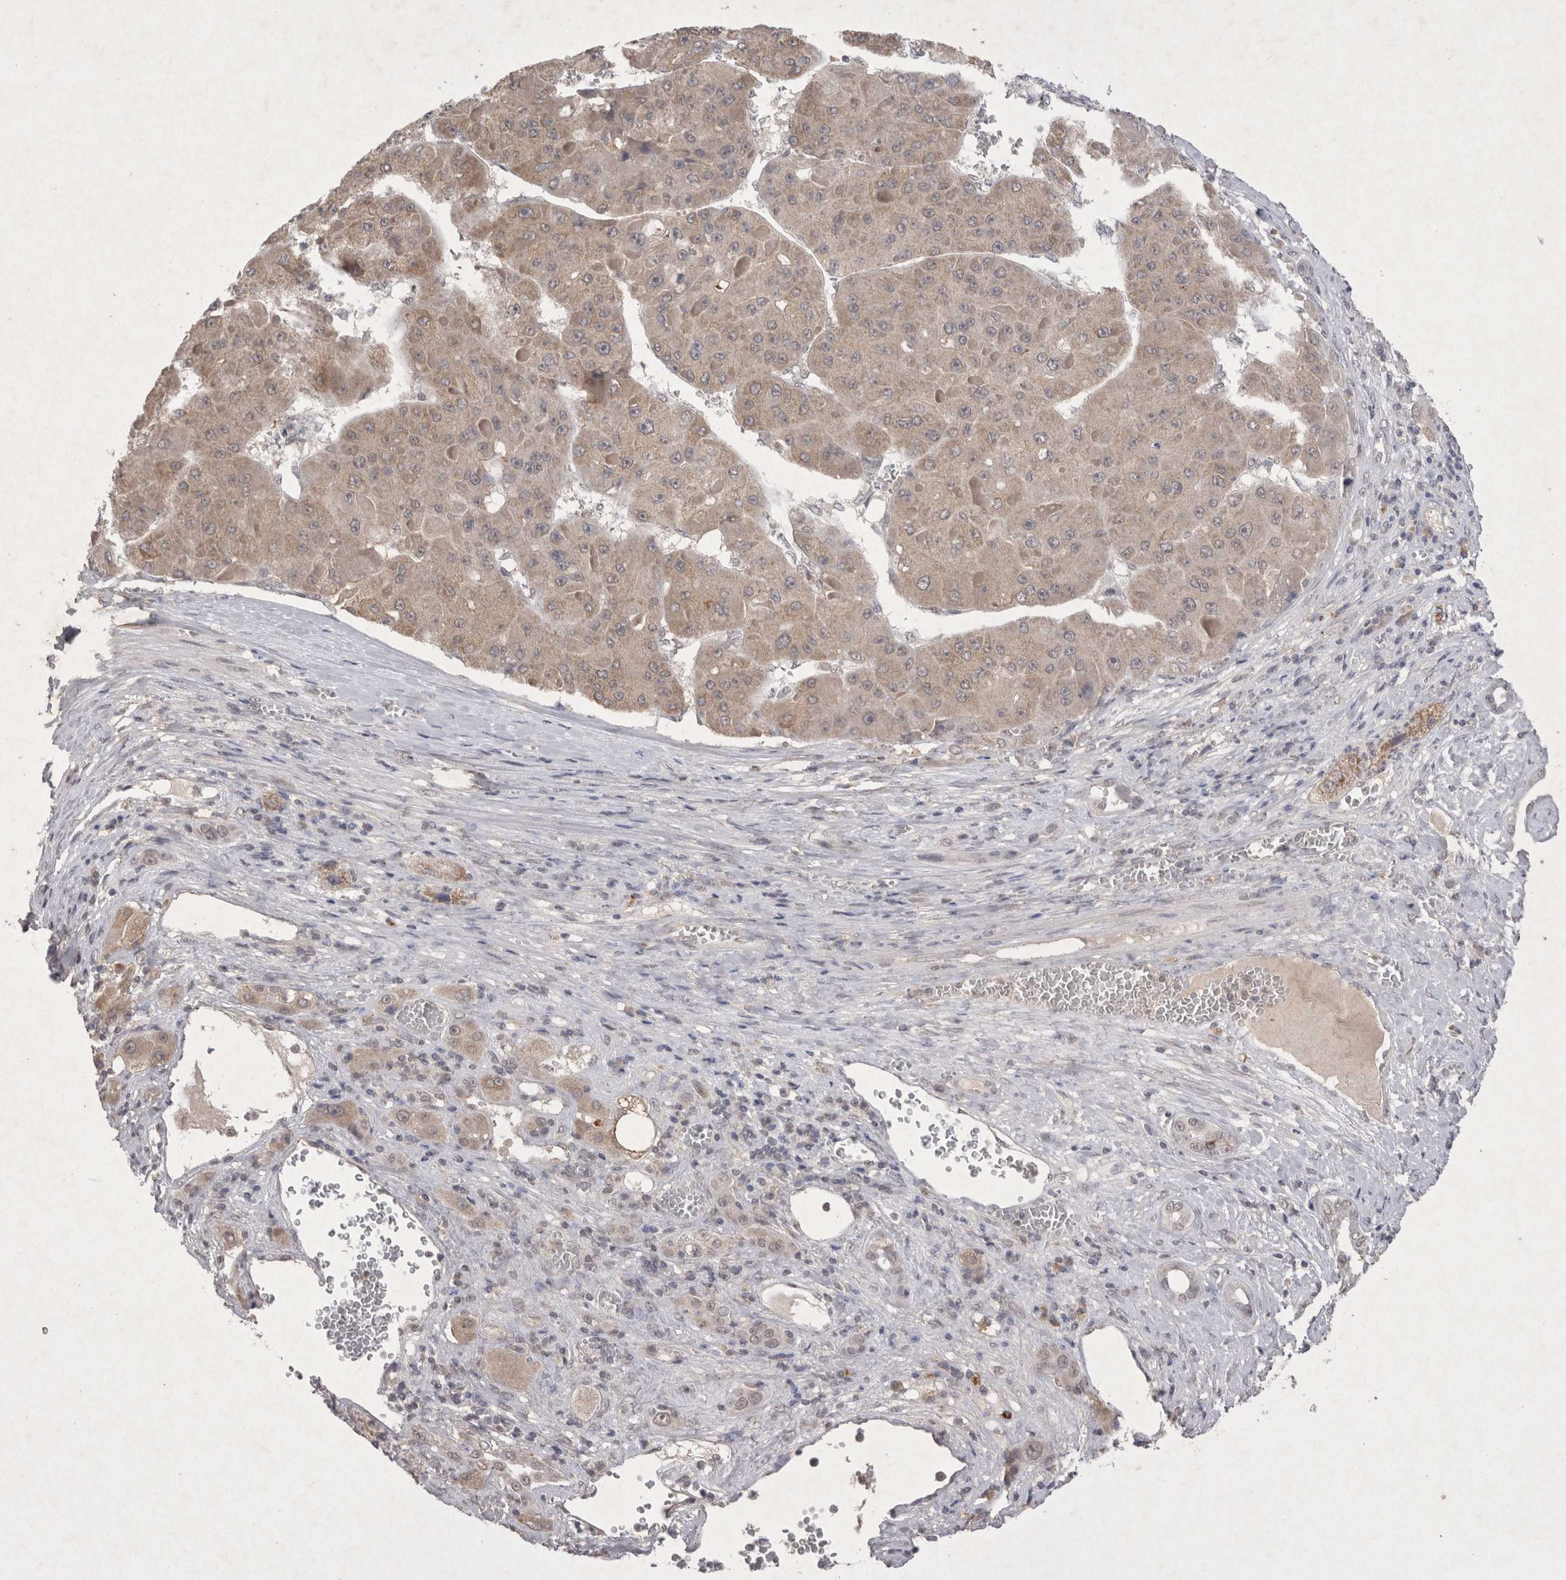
{"staining": {"intensity": "weak", "quantity": ">75%", "location": "cytoplasmic/membranous"}, "tissue": "liver cancer", "cell_type": "Tumor cells", "image_type": "cancer", "snomed": [{"axis": "morphology", "description": "Carcinoma, Hepatocellular, NOS"}, {"axis": "topography", "description": "Liver"}], "caption": "This histopathology image demonstrates IHC staining of human hepatocellular carcinoma (liver), with low weak cytoplasmic/membranous staining in about >75% of tumor cells.", "gene": "LYVE1", "patient": {"sex": "female", "age": 73}}